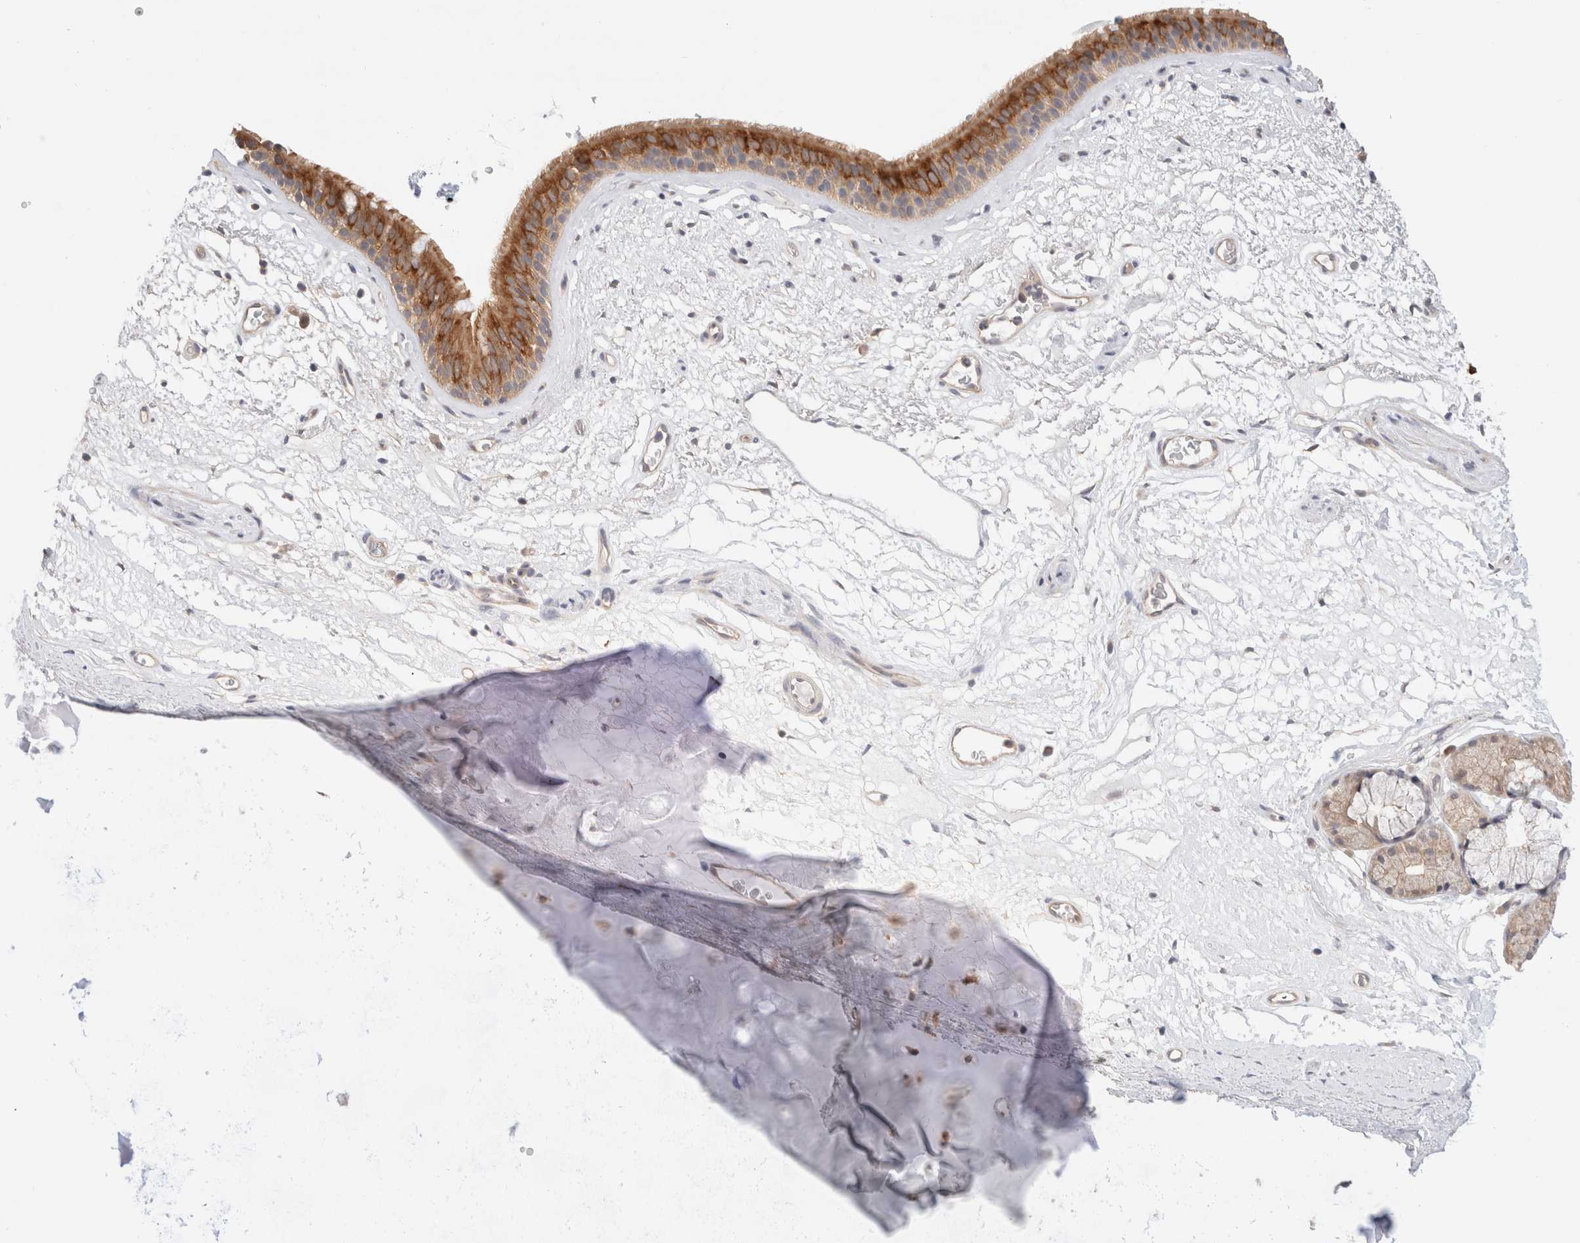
{"staining": {"intensity": "strong", "quantity": "25%-75%", "location": "cytoplasmic/membranous"}, "tissue": "bronchus", "cell_type": "Respiratory epithelial cells", "image_type": "normal", "snomed": [{"axis": "morphology", "description": "Normal tissue, NOS"}, {"axis": "topography", "description": "Cartilage tissue"}], "caption": "Protein expression analysis of normal human bronchus reveals strong cytoplasmic/membranous staining in approximately 25%-75% of respiratory epithelial cells. The protein of interest is stained brown, and the nuclei are stained in blue (DAB IHC with brightfield microscopy, high magnification).", "gene": "C17orf97", "patient": {"sex": "female", "age": 63}}